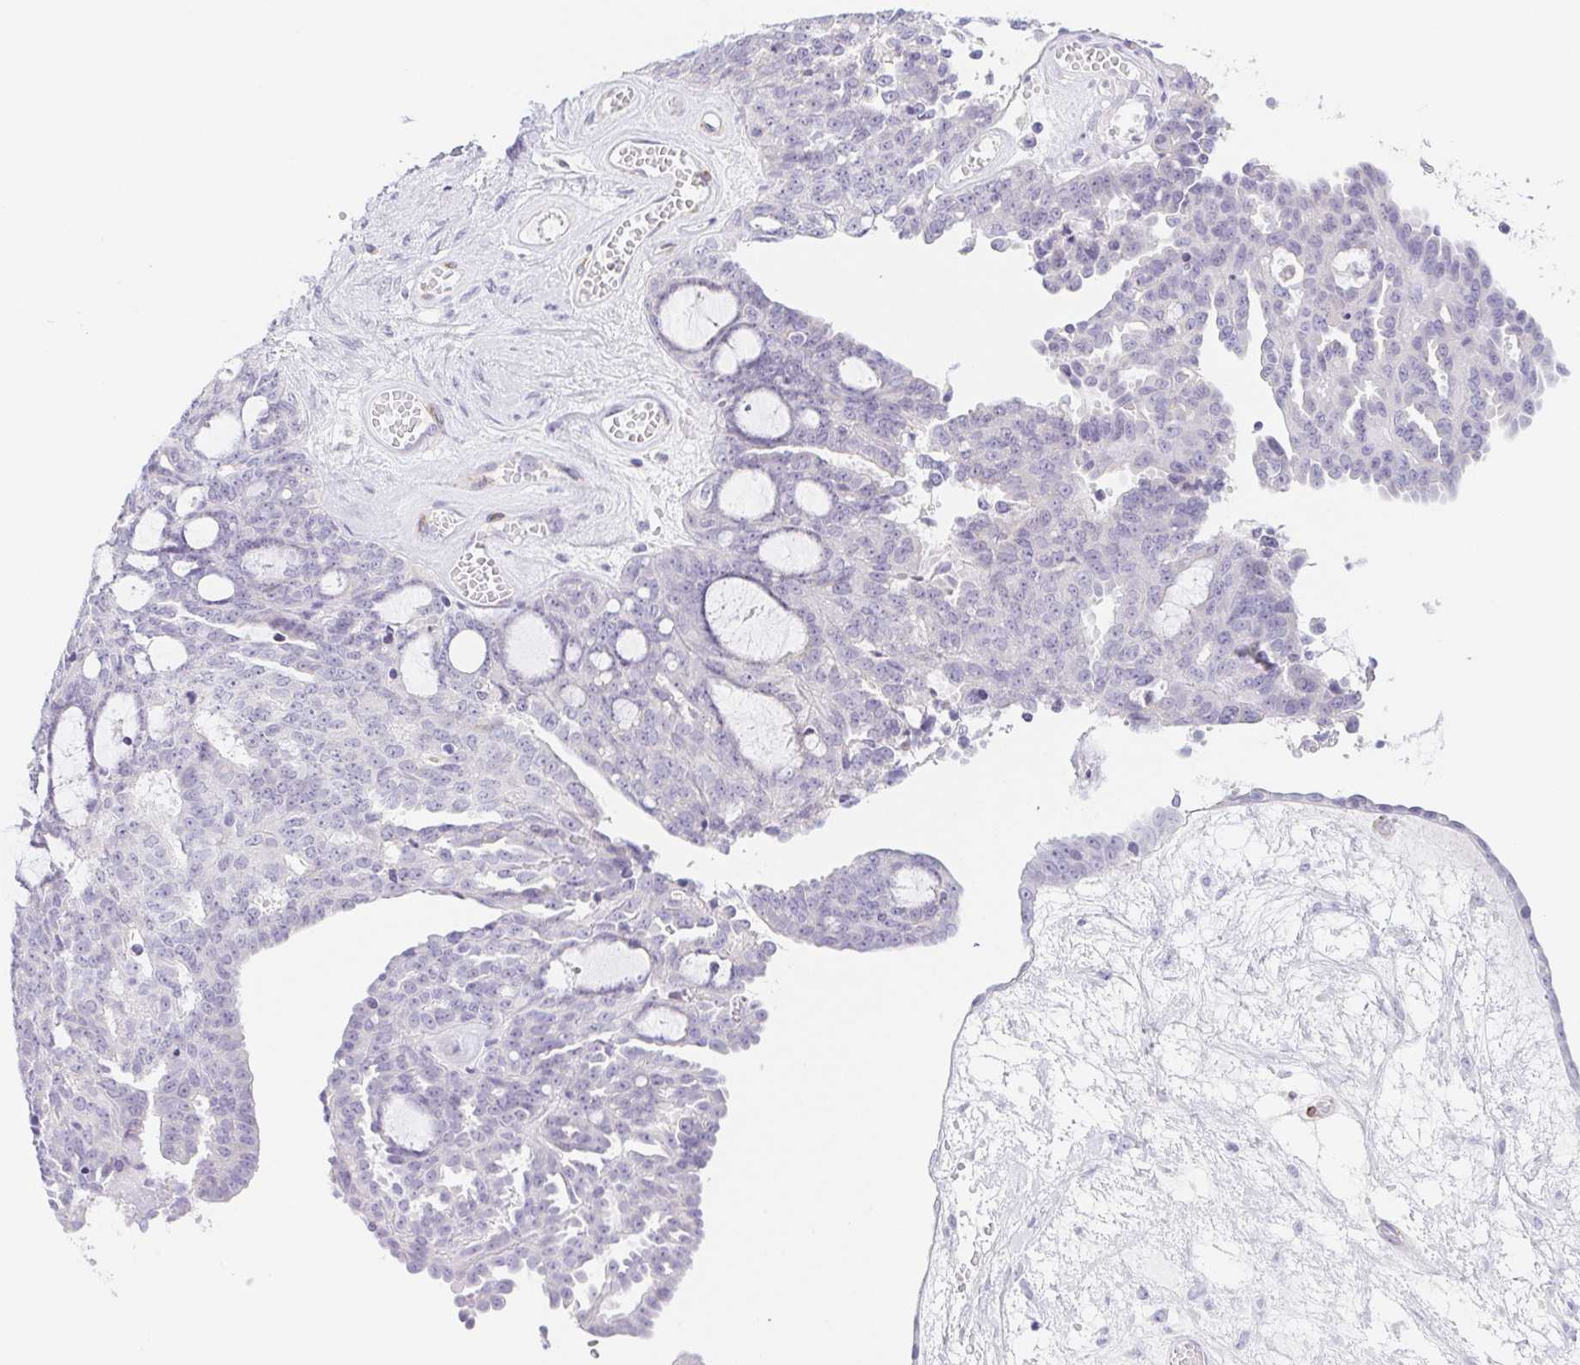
{"staining": {"intensity": "negative", "quantity": "none", "location": "none"}, "tissue": "ovarian cancer", "cell_type": "Tumor cells", "image_type": "cancer", "snomed": [{"axis": "morphology", "description": "Cystadenocarcinoma, serous, NOS"}, {"axis": "topography", "description": "Ovary"}], "caption": "Image shows no protein positivity in tumor cells of ovarian cancer (serous cystadenocarcinoma) tissue.", "gene": "HRC", "patient": {"sex": "female", "age": 71}}